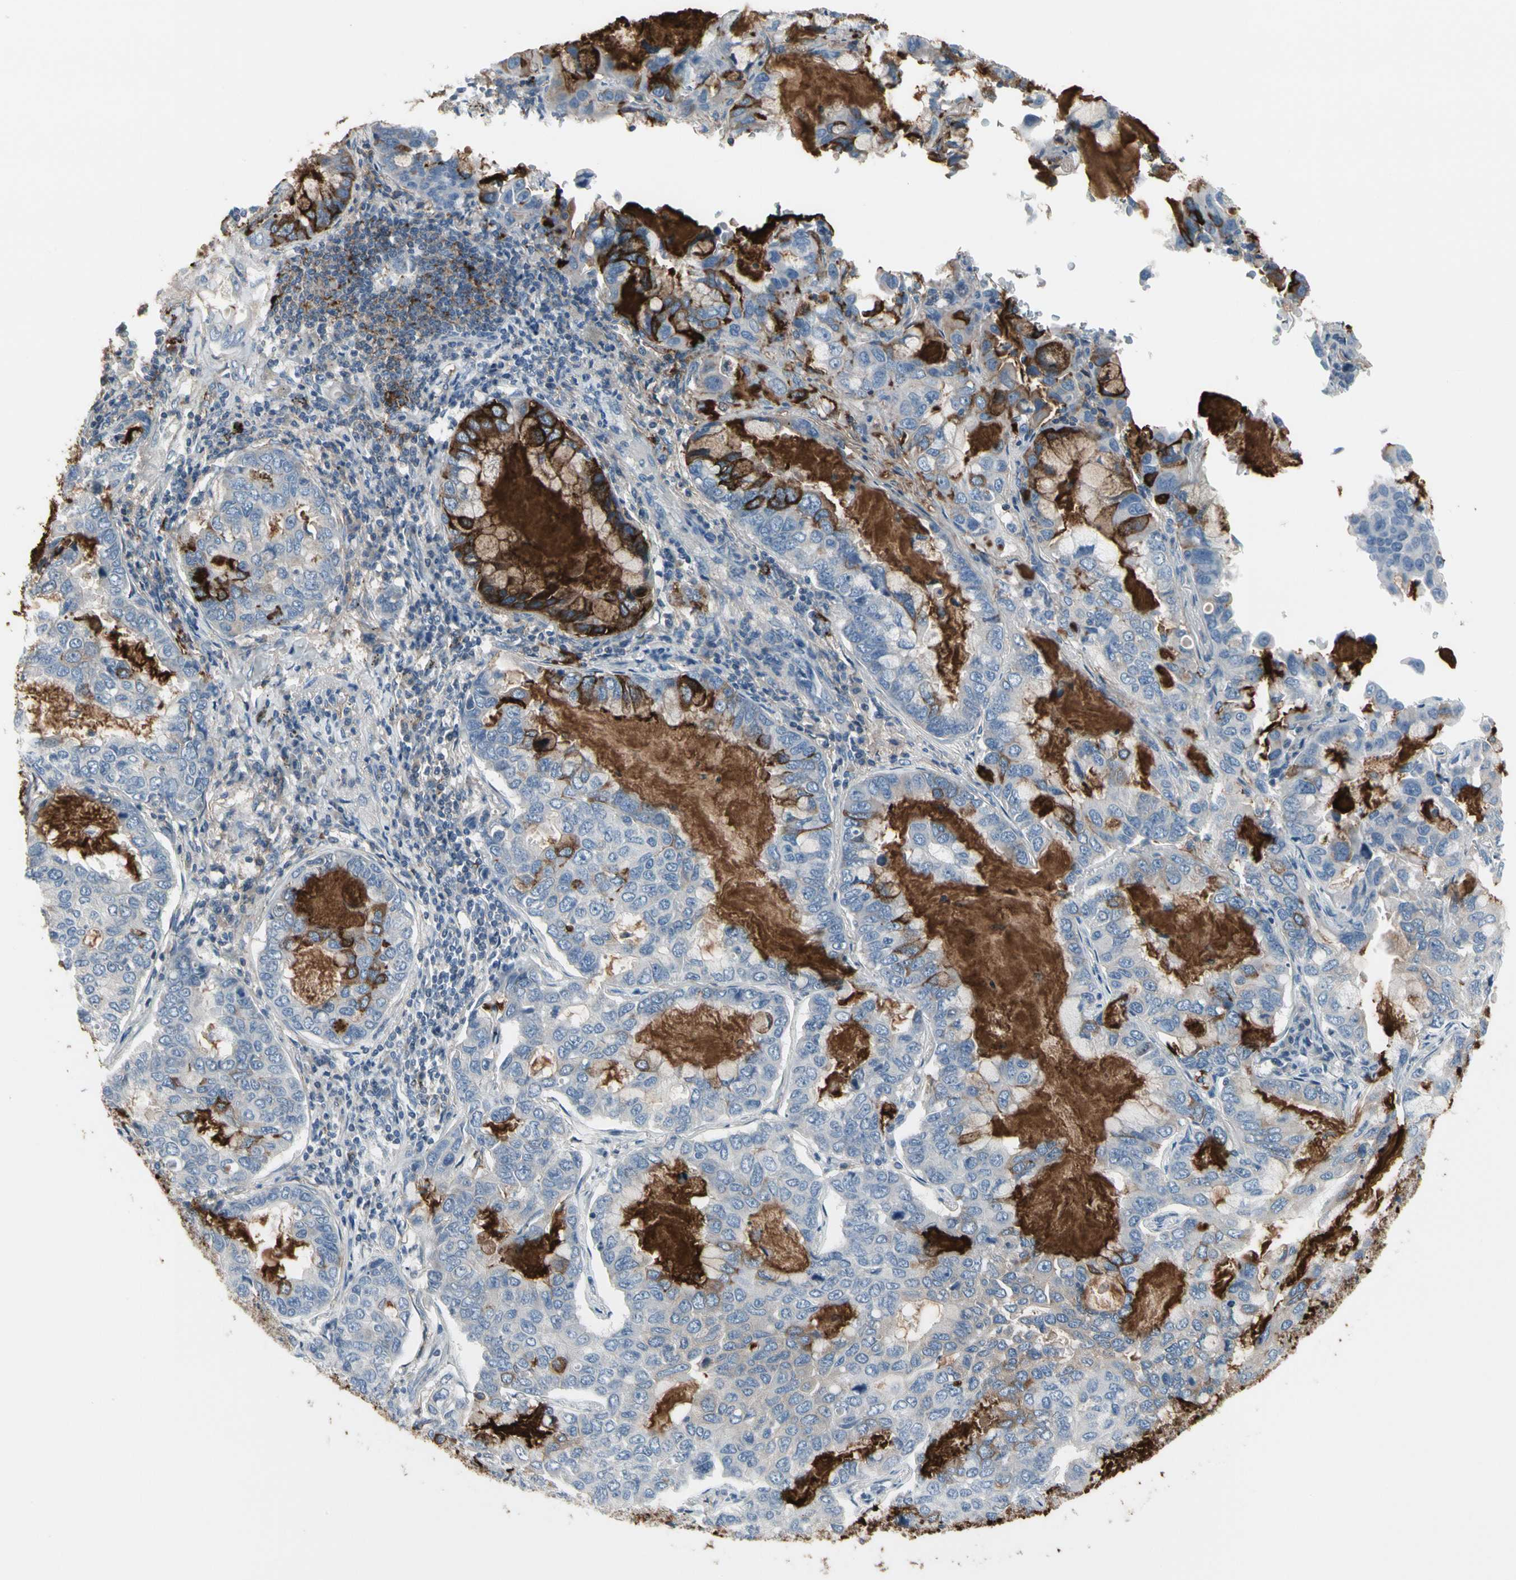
{"staining": {"intensity": "strong", "quantity": "<25%", "location": "cytoplasmic/membranous"}, "tissue": "lung cancer", "cell_type": "Tumor cells", "image_type": "cancer", "snomed": [{"axis": "morphology", "description": "Adenocarcinoma, NOS"}, {"axis": "topography", "description": "Lung"}], "caption": "Lung cancer stained with DAB (3,3'-diaminobenzidine) IHC shows medium levels of strong cytoplasmic/membranous positivity in about <25% of tumor cells. The staining was performed using DAB to visualize the protein expression in brown, while the nuclei were stained in blue with hematoxylin (Magnification: 20x).", "gene": "PIGR", "patient": {"sex": "male", "age": 64}}